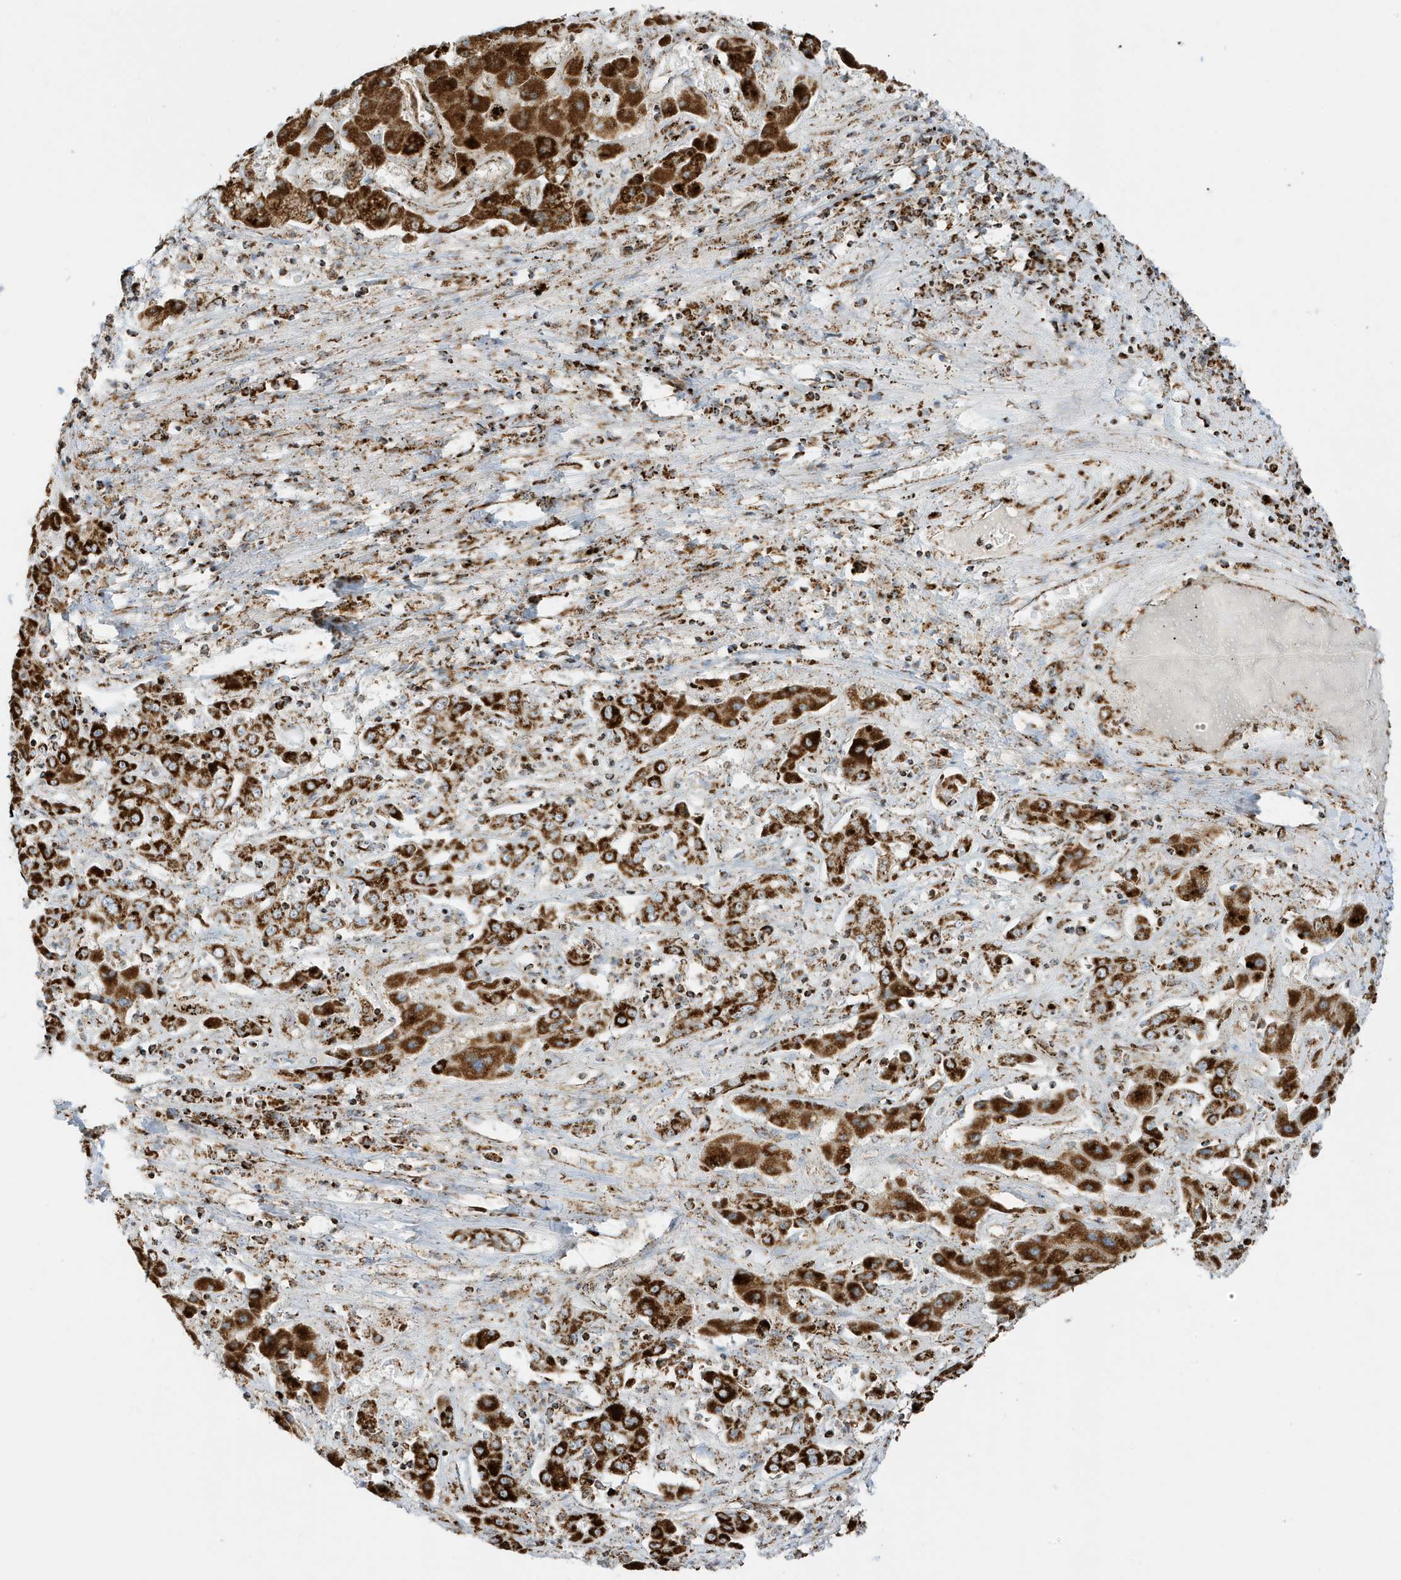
{"staining": {"intensity": "strong", "quantity": ">75%", "location": "cytoplasmic/membranous"}, "tissue": "liver cancer", "cell_type": "Tumor cells", "image_type": "cancer", "snomed": [{"axis": "morphology", "description": "Cholangiocarcinoma"}, {"axis": "topography", "description": "Liver"}], "caption": "Immunohistochemistry (IHC) (DAB (3,3'-diaminobenzidine)) staining of liver cancer (cholangiocarcinoma) displays strong cytoplasmic/membranous protein expression in about >75% of tumor cells.", "gene": "ATP5ME", "patient": {"sex": "male", "age": 67}}